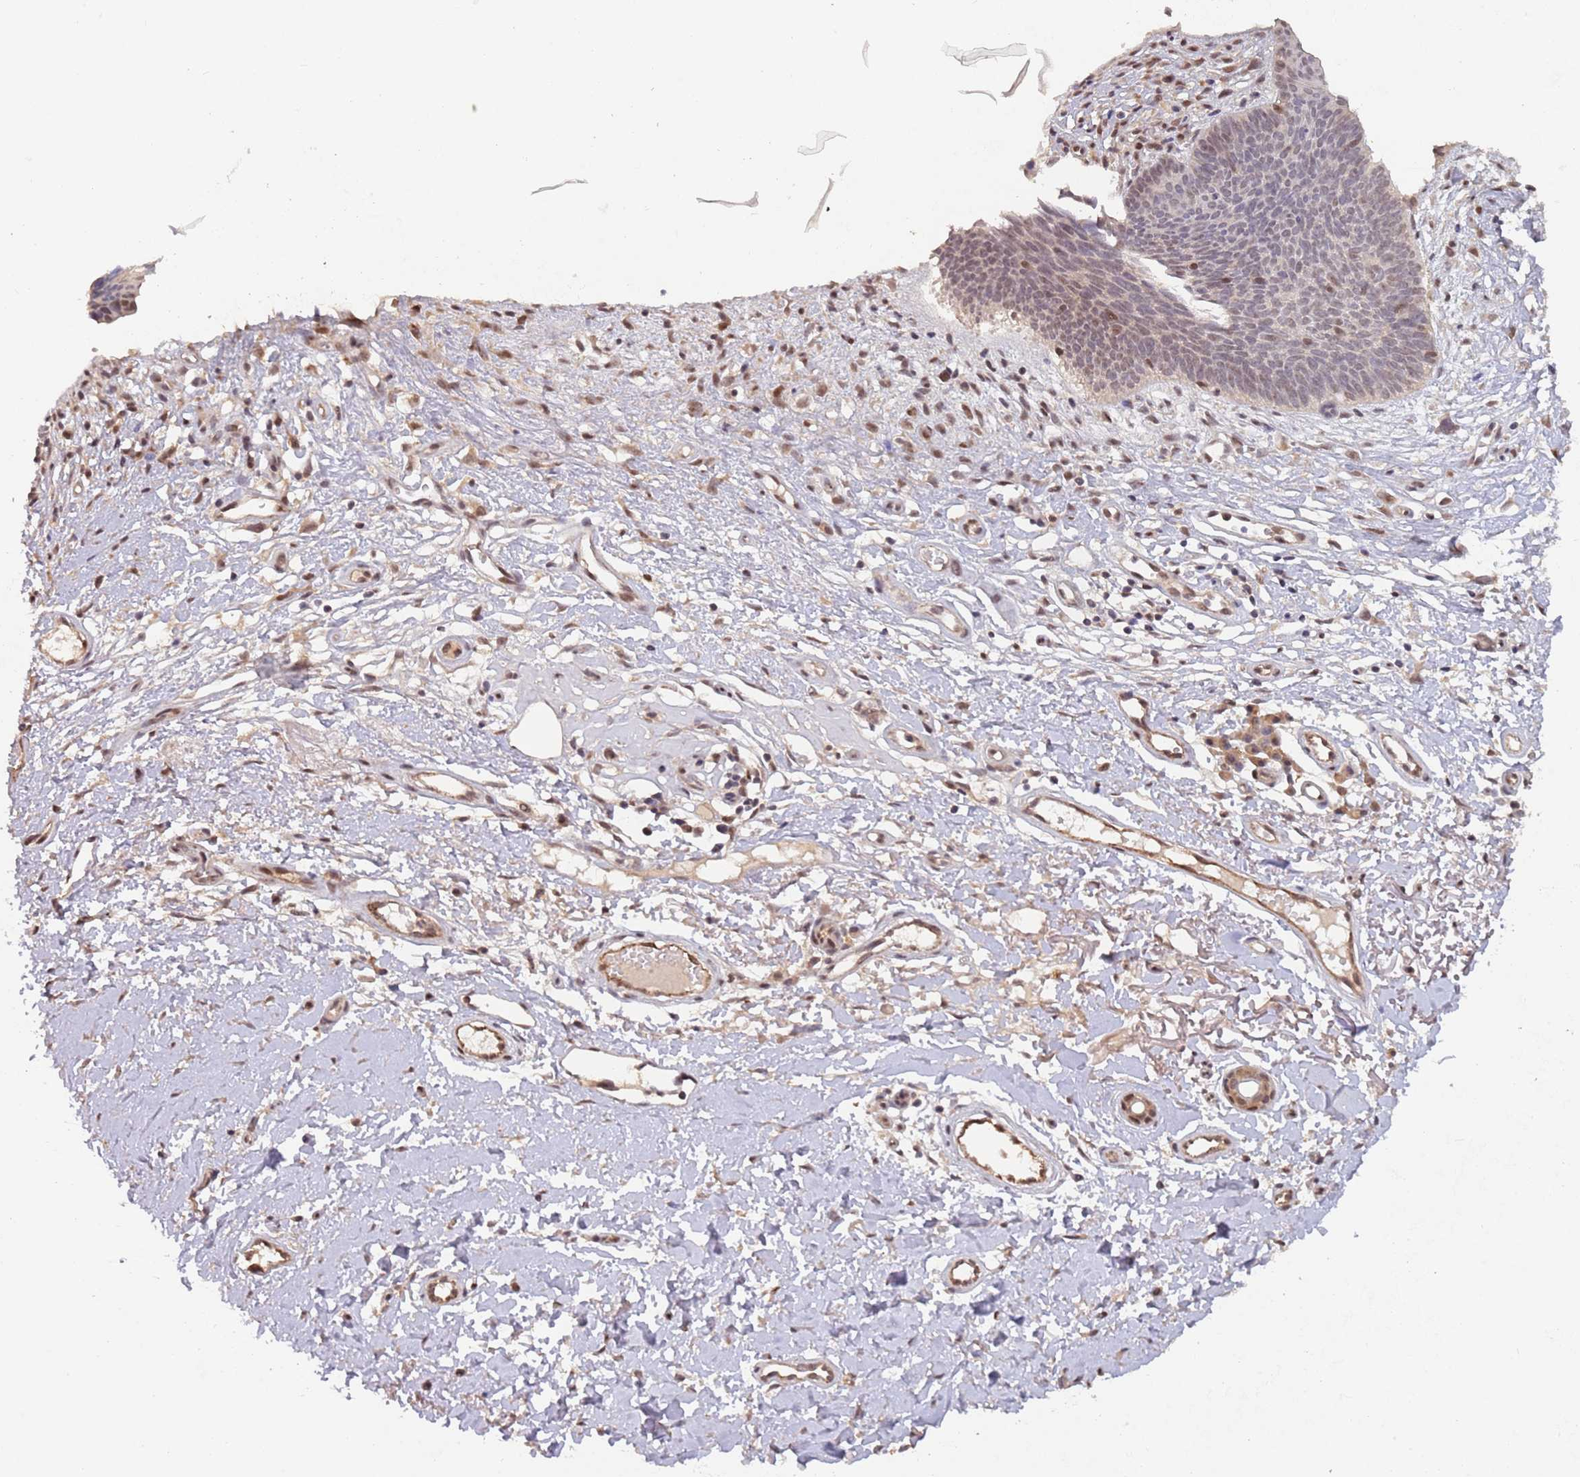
{"staining": {"intensity": "weak", "quantity": "<25%", "location": "nuclear"}, "tissue": "skin cancer", "cell_type": "Tumor cells", "image_type": "cancer", "snomed": [{"axis": "morphology", "description": "Basal cell carcinoma"}, {"axis": "topography", "description": "Skin"}], "caption": "A micrograph of human skin cancer is negative for staining in tumor cells.", "gene": "RFXANK", "patient": {"sex": "male", "age": 78}}